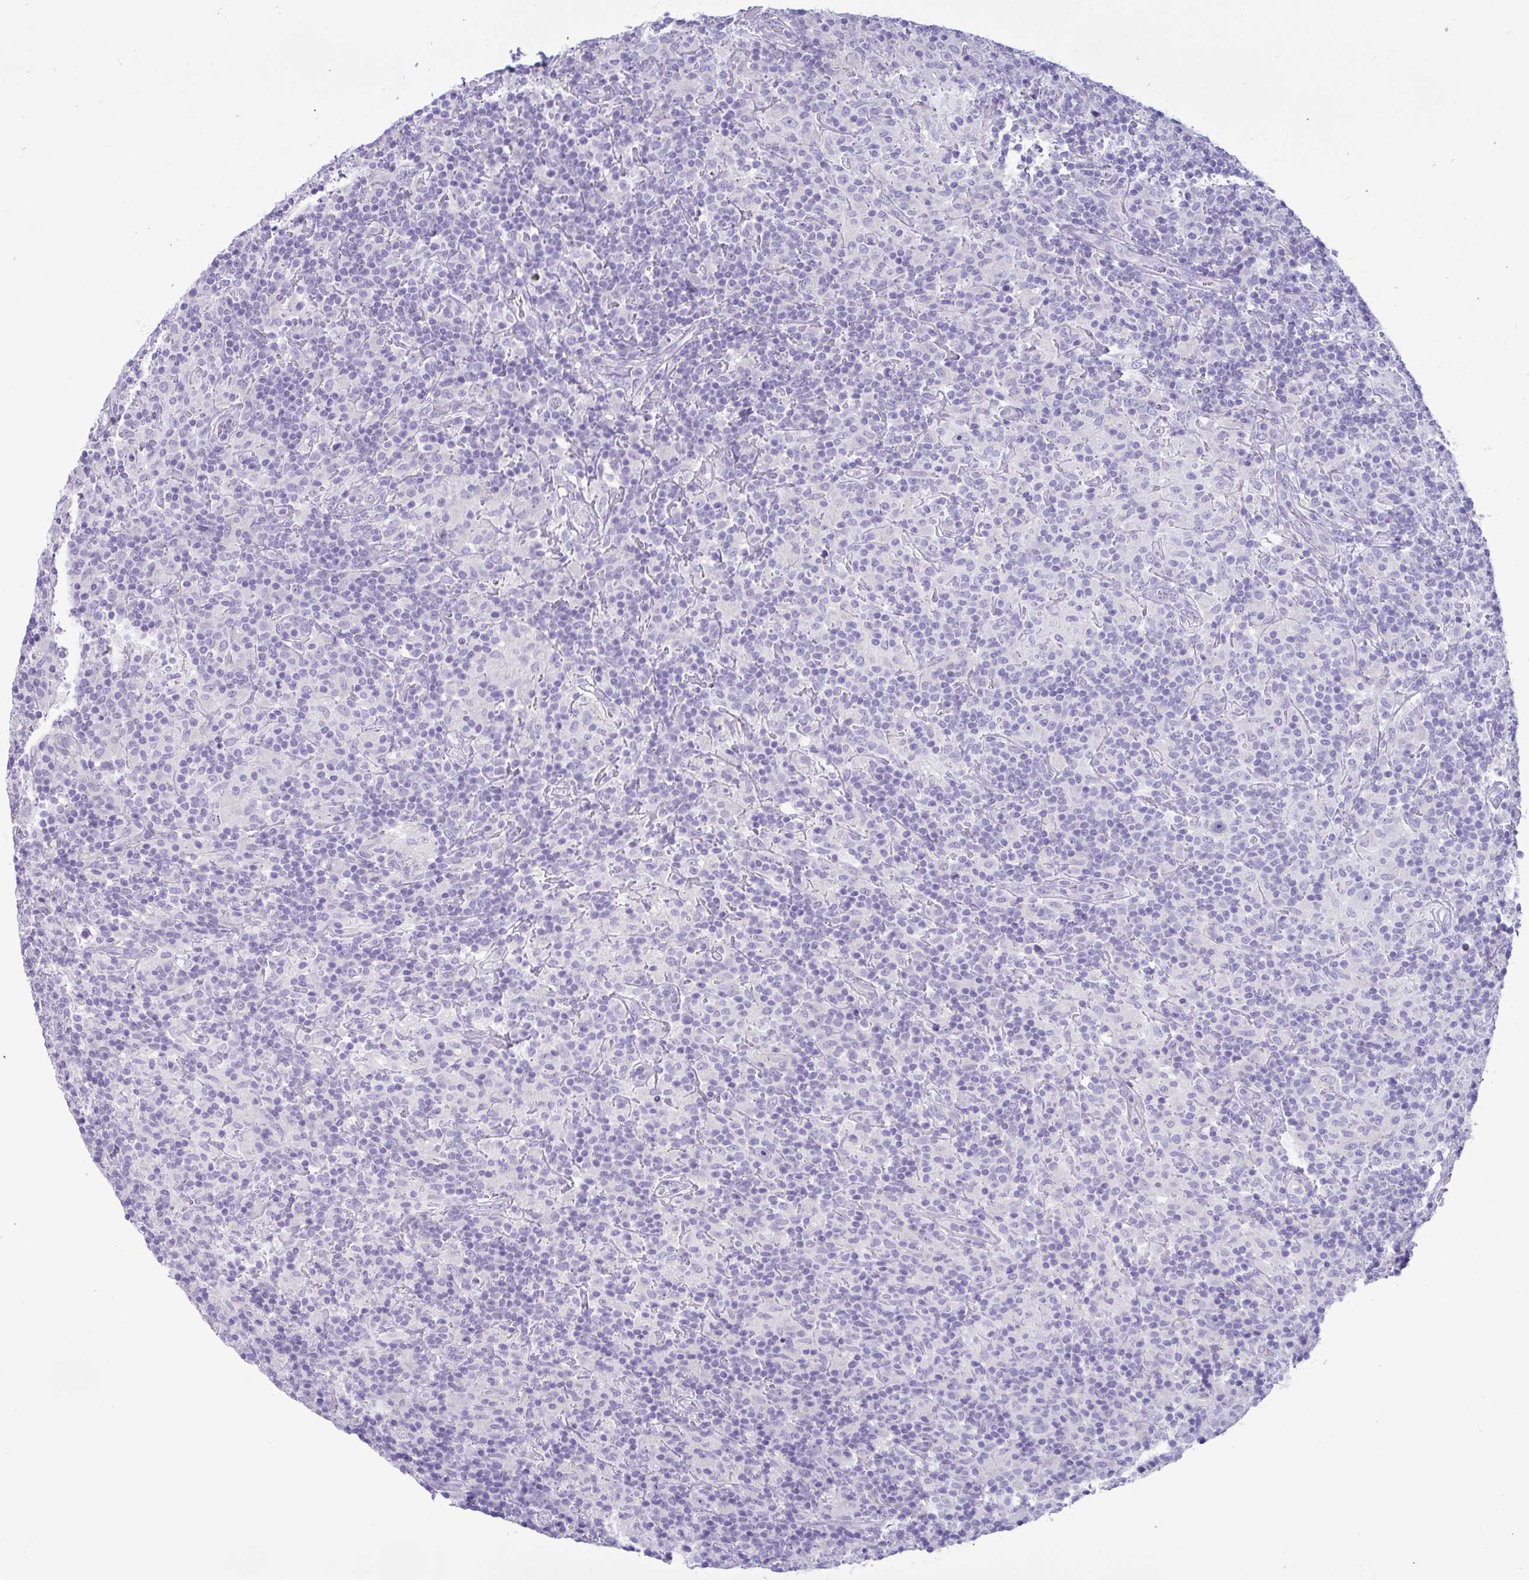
{"staining": {"intensity": "negative", "quantity": "none", "location": "none"}, "tissue": "lymphoma", "cell_type": "Tumor cells", "image_type": "cancer", "snomed": [{"axis": "morphology", "description": "Hodgkin's disease, NOS"}, {"axis": "topography", "description": "Lymph node"}], "caption": "DAB immunohistochemical staining of Hodgkin's disease exhibits no significant expression in tumor cells.", "gene": "MED11", "patient": {"sex": "male", "age": 70}}